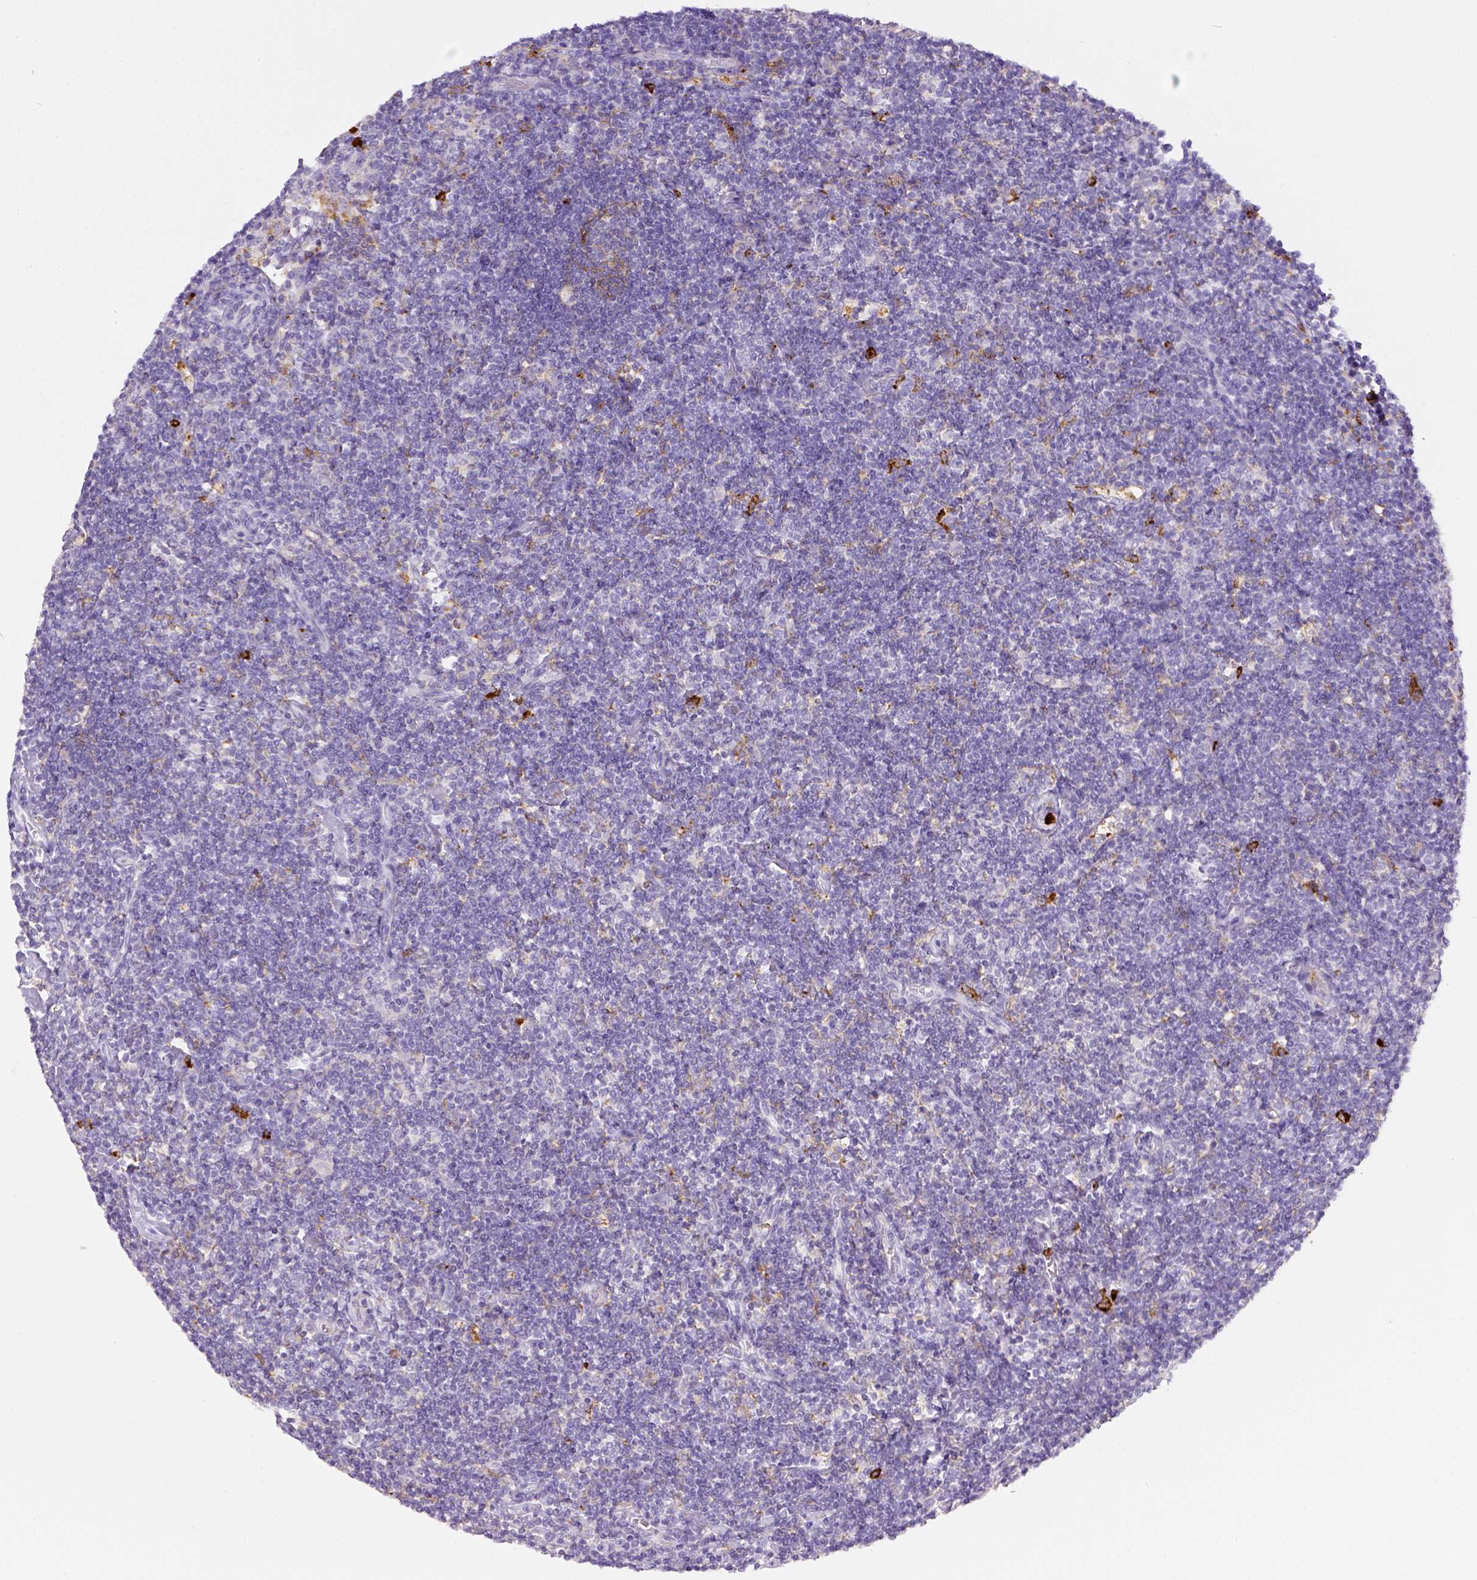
{"staining": {"intensity": "negative", "quantity": "none", "location": "none"}, "tissue": "lymphoma", "cell_type": "Tumor cells", "image_type": "cancer", "snomed": [{"axis": "morphology", "description": "Hodgkin's disease, NOS"}, {"axis": "topography", "description": "Lymph node"}], "caption": "Tumor cells show no significant protein staining in lymphoma.", "gene": "ITGAM", "patient": {"sex": "male", "age": 40}}